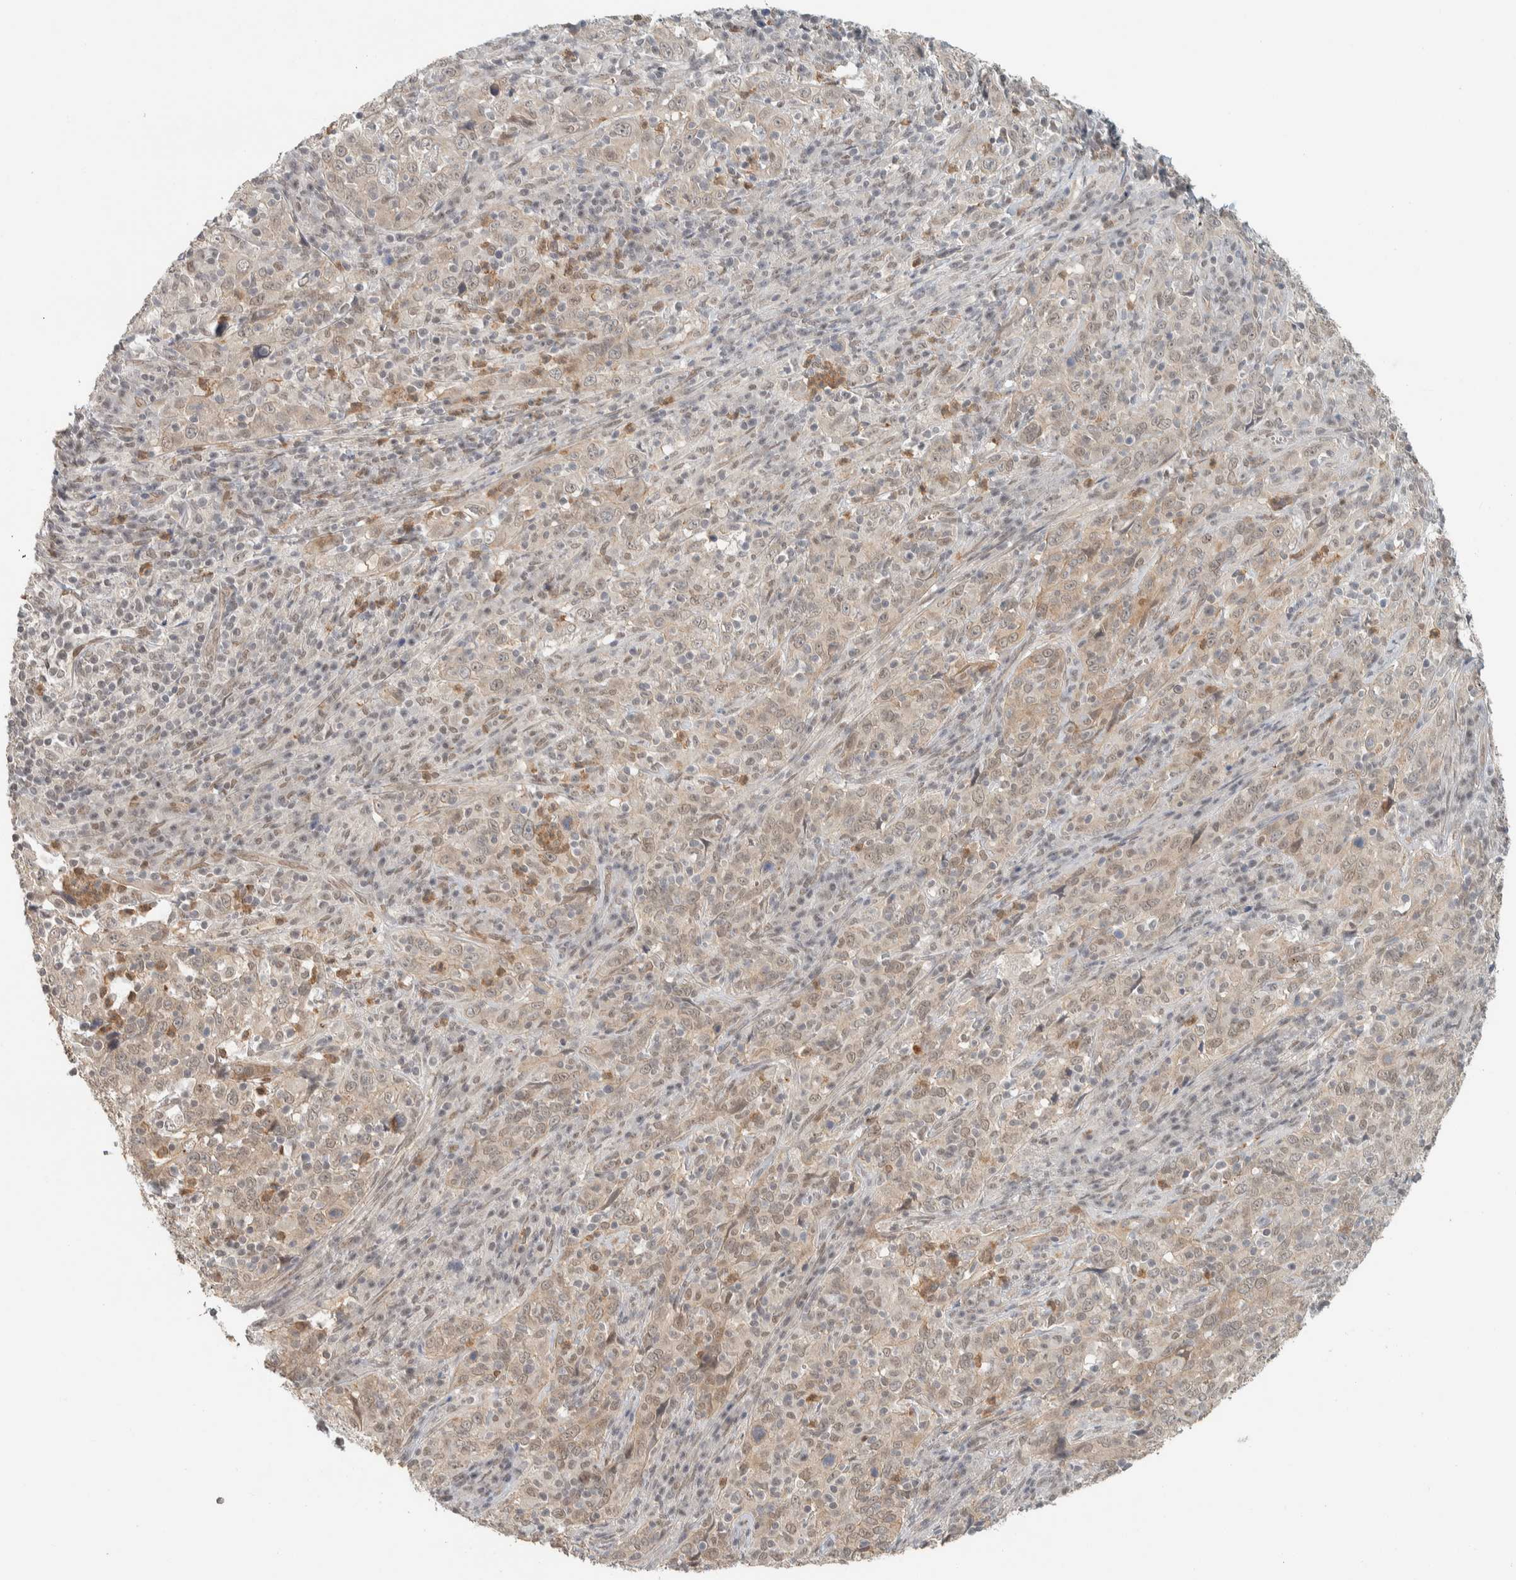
{"staining": {"intensity": "weak", "quantity": ">75%", "location": "nuclear"}, "tissue": "cervical cancer", "cell_type": "Tumor cells", "image_type": "cancer", "snomed": [{"axis": "morphology", "description": "Squamous cell carcinoma, NOS"}, {"axis": "topography", "description": "Cervix"}], "caption": "Protein expression analysis of human cervical cancer (squamous cell carcinoma) reveals weak nuclear positivity in approximately >75% of tumor cells. The protein is stained brown, and the nuclei are stained in blue (DAB IHC with brightfield microscopy, high magnification).", "gene": "ZBTB2", "patient": {"sex": "female", "age": 46}}